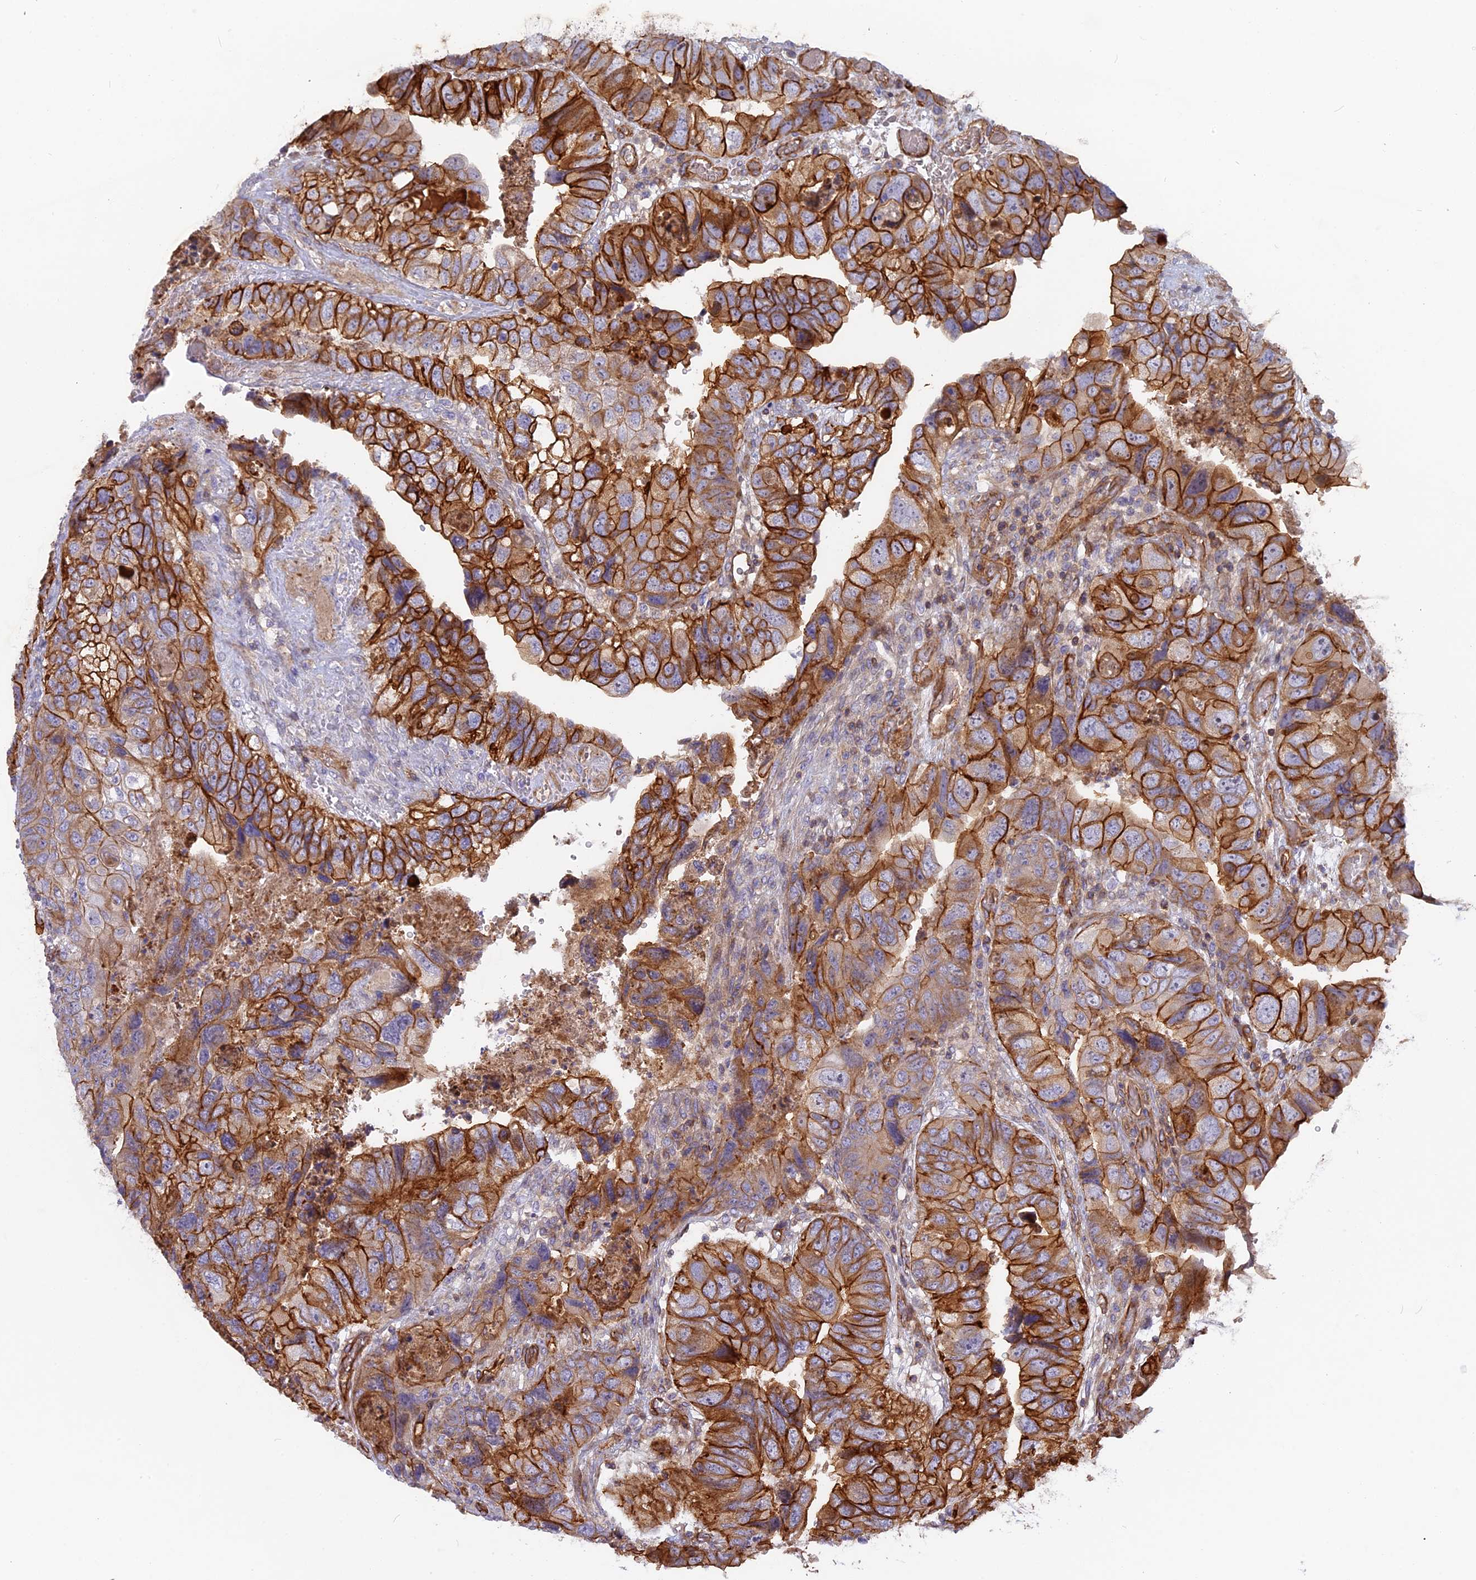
{"staining": {"intensity": "strong", "quantity": ">75%", "location": "cytoplasmic/membranous"}, "tissue": "colorectal cancer", "cell_type": "Tumor cells", "image_type": "cancer", "snomed": [{"axis": "morphology", "description": "Adenocarcinoma, NOS"}, {"axis": "topography", "description": "Colon"}], "caption": "The image reveals immunohistochemical staining of adenocarcinoma (colorectal). There is strong cytoplasmic/membranous expression is present in about >75% of tumor cells. The staining is performed using DAB brown chromogen to label protein expression. The nuclei are counter-stained blue using hematoxylin.", "gene": "CNBD2", "patient": {"sex": "female", "age": 57}}